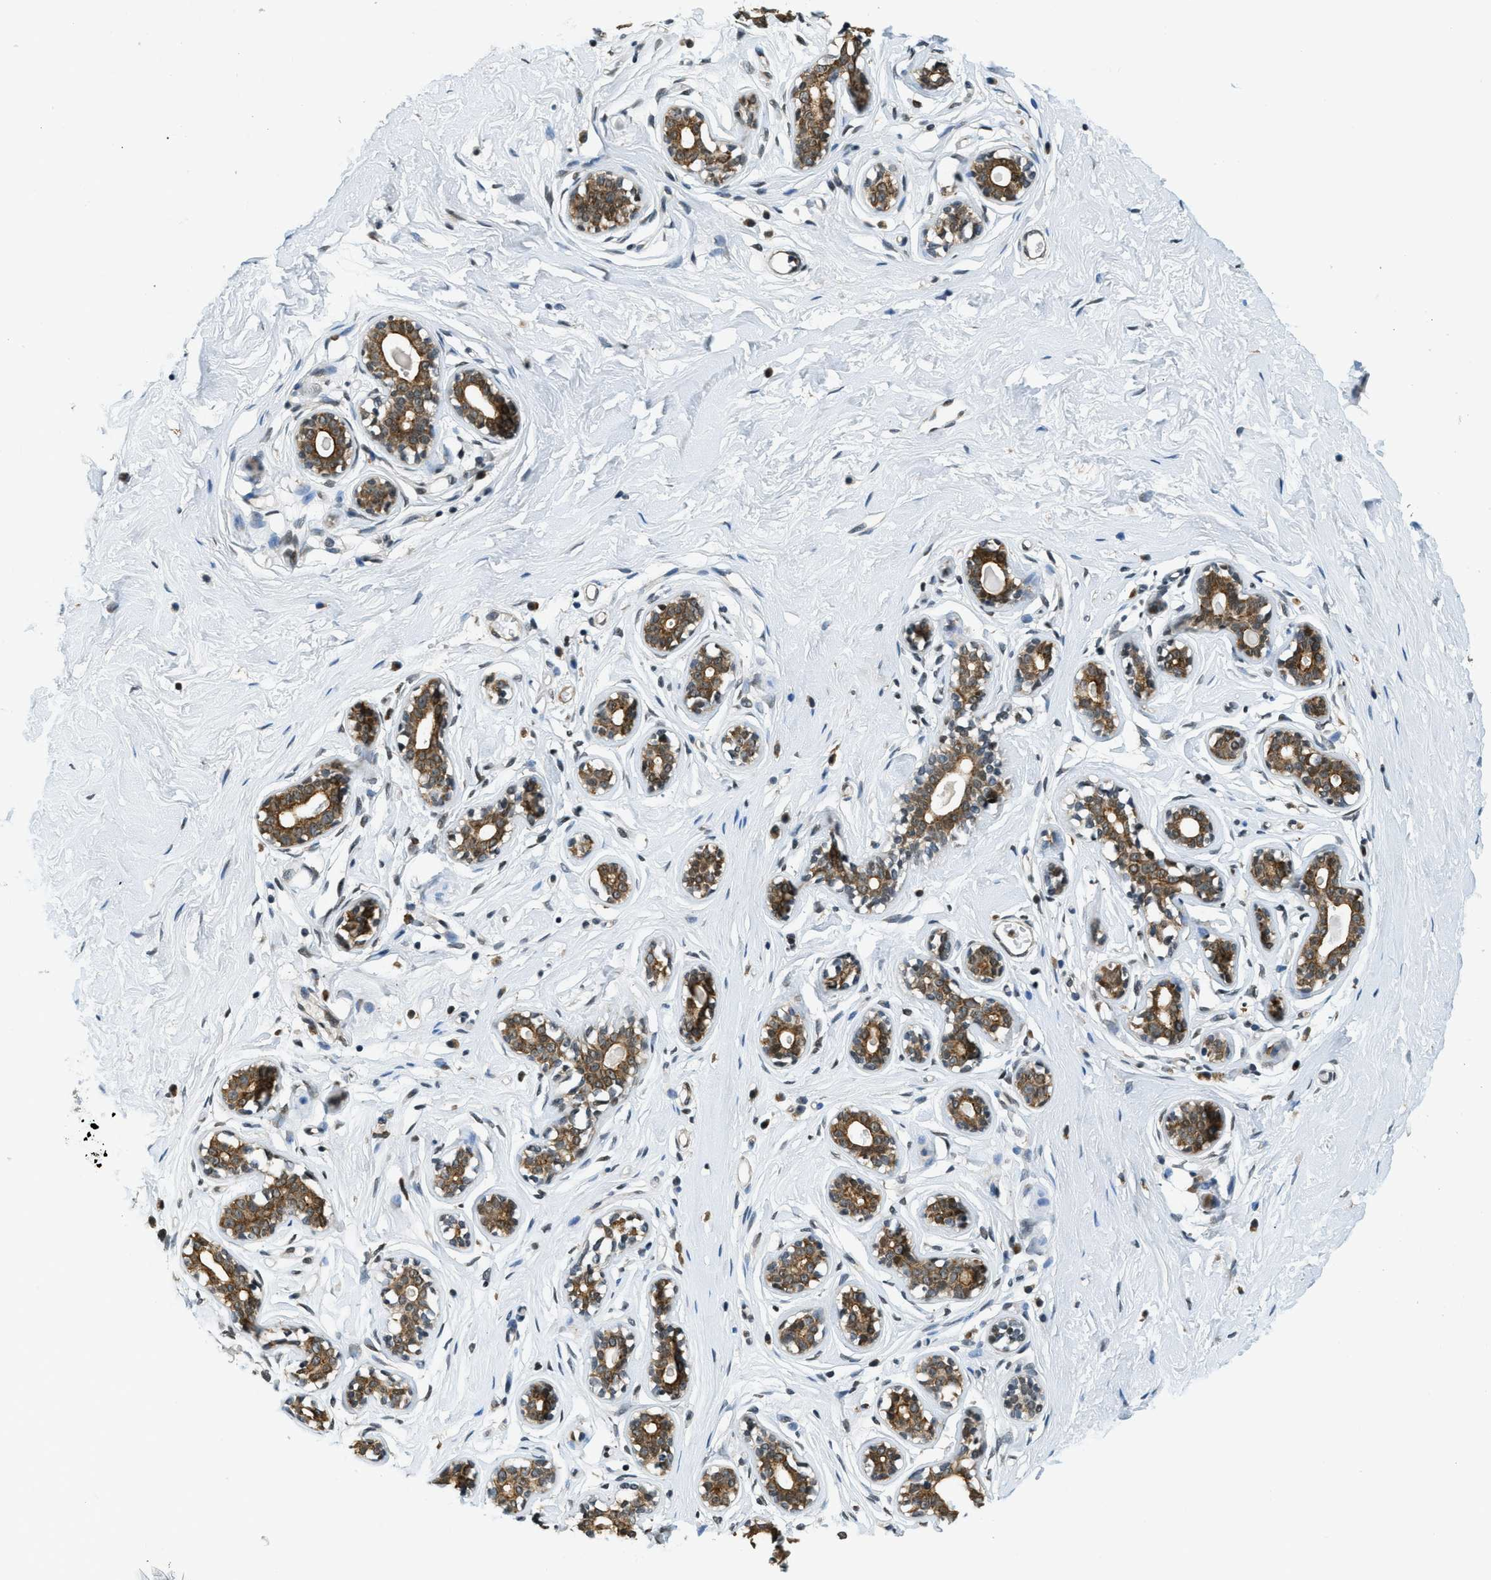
{"staining": {"intensity": "negative", "quantity": "none", "location": "none"}, "tissue": "breast", "cell_type": "Adipocytes", "image_type": "normal", "snomed": [{"axis": "morphology", "description": "Normal tissue, NOS"}, {"axis": "topography", "description": "Breast"}], "caption": "Immunohistochemical staining of unremarkable human breast exhibits no significant positivity in adipocytes. Brightfield microscopy of immunohistochemistry (IHC) stained with DAB (brown) and hematoxylin (blue), captured at high magnification.", "gene": "RAB11FIP1", "patient": {"sex": "female", "age": 23}}